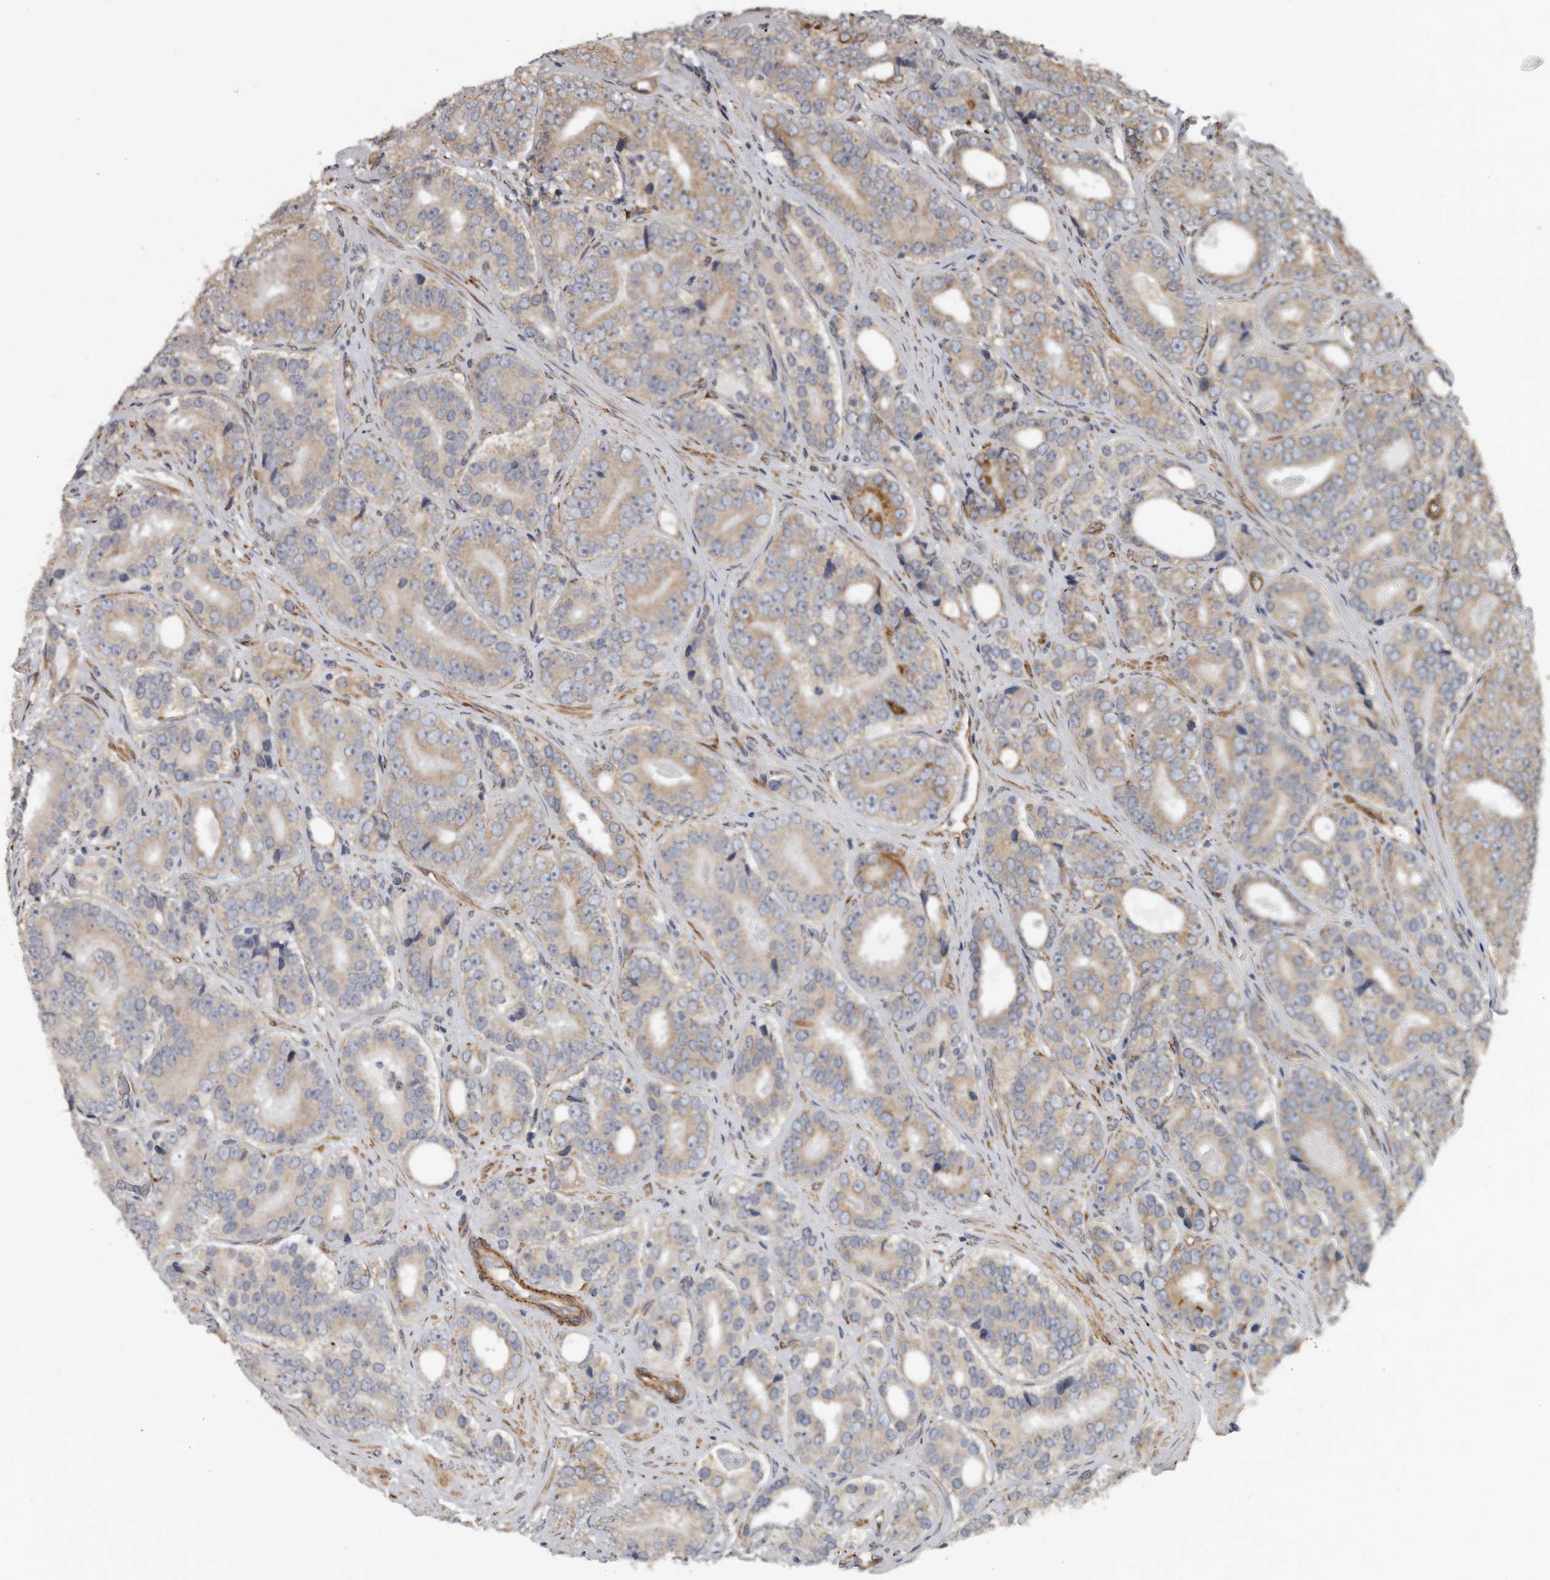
{"staining": {"intensity": "weak", "quantity": ">75%", "location": "cytoplasmic/membranous"}, "tissue": "prostate cancer", "cell_type": "Tumor cells", "image_type": "cancer", "snomed": [{"axis": "morphology", "description": "Adenocarcinoma, High grade"}, {"axis": "topography", "description": "Prostate"}], "caption": "Human prostate high-grade adenocarcinoma stained with a brown dye reveals weak cytoplasmic/membranous positive positivity in approximately >75% of tumor cells.", "gene": "CEP350", "patient": {"sex": "male", "age": 56}}